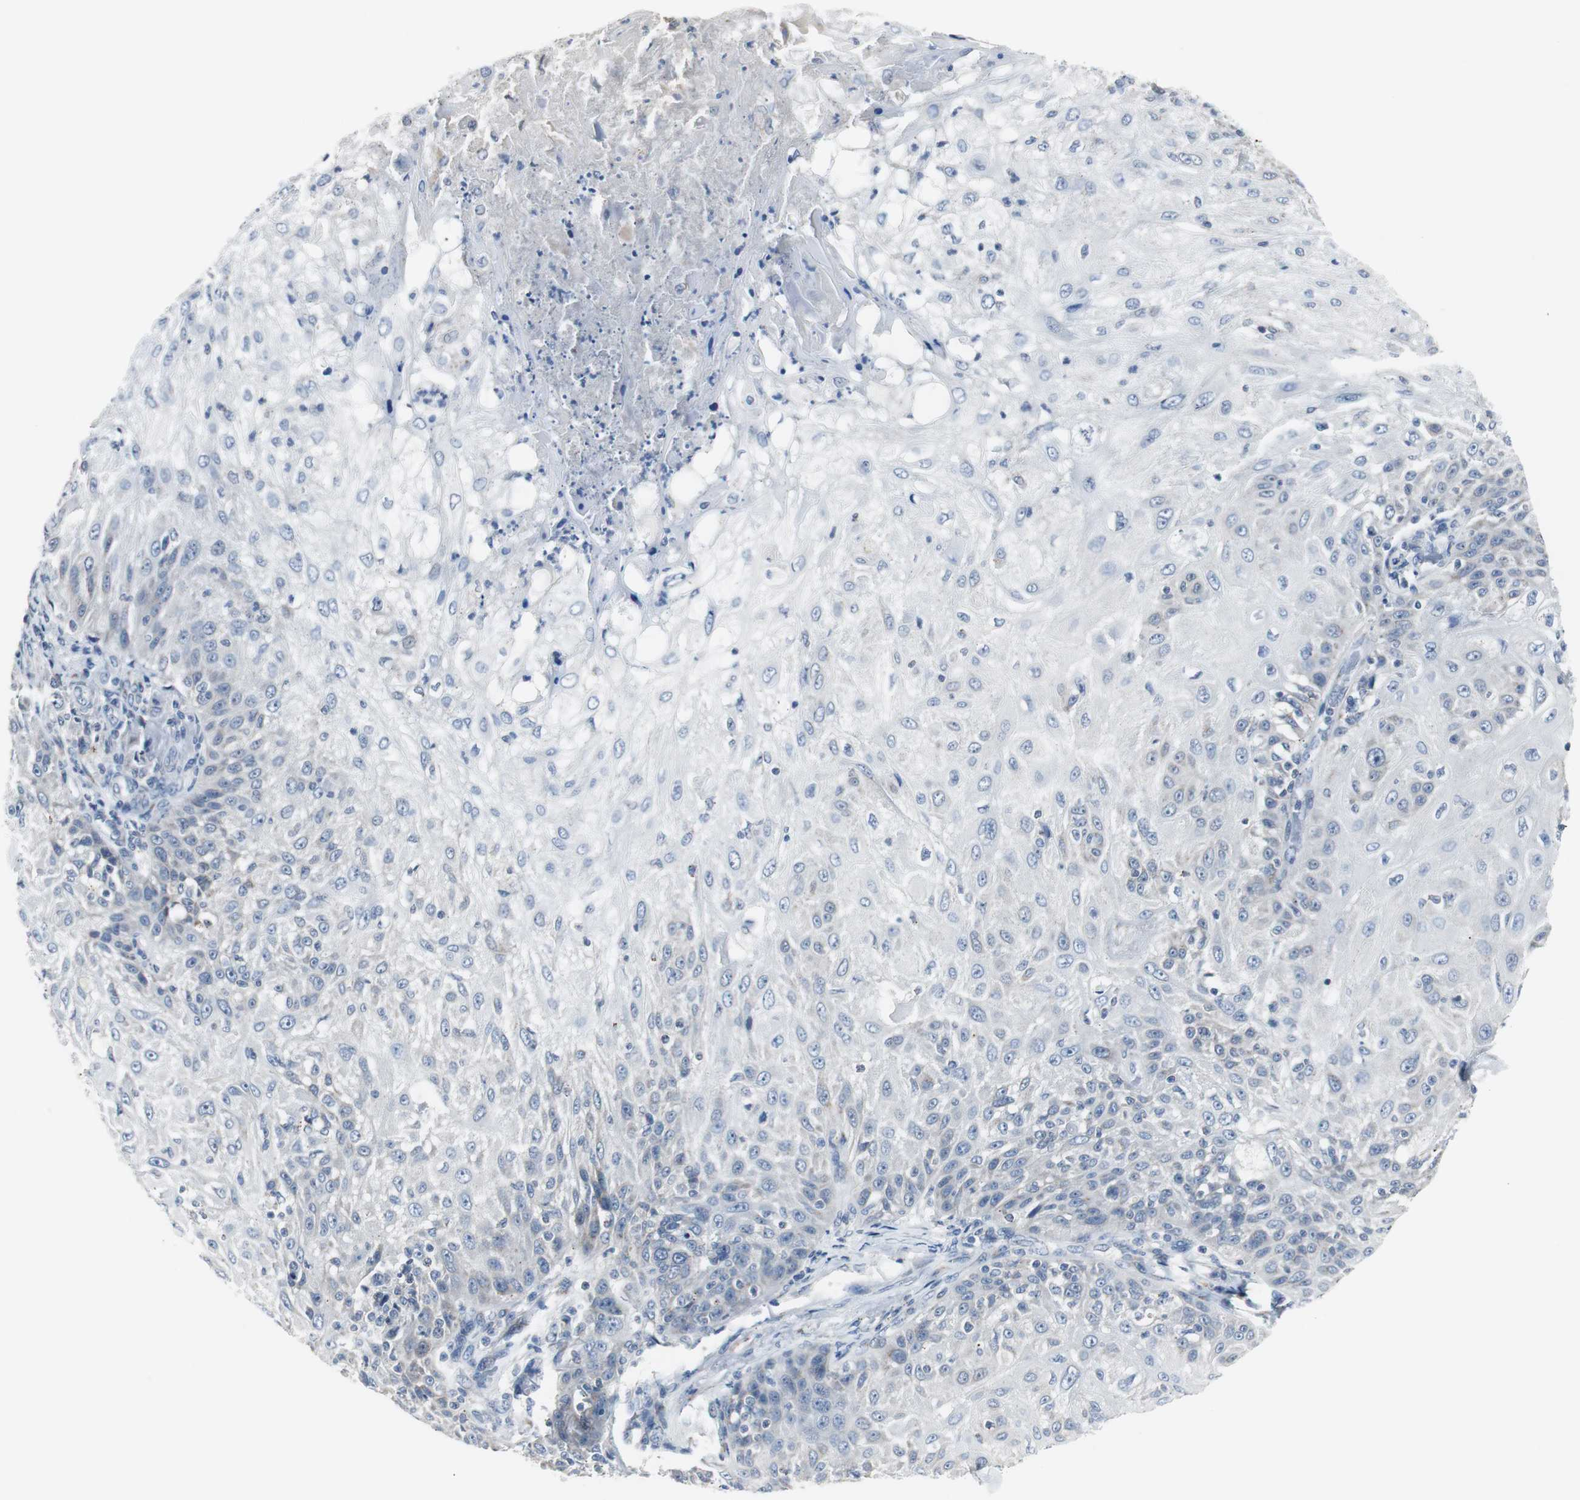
{"staining": {"intensity": "negative", "quantity": "none", "location": "none"}, "tissue": "skin cancer", "cell_type": "Tumor cells", "image_type": "cancer", "snomed": [{"axis": "morphology", "description": "Normal tissue, NOS"}, {"axis": "morphology", "description": "Squamous cell carcinoma, NOS"}, {"axis": "topography", "description": "Skin"}], "caption": "The image displays no staining of tumor cells in skin cancer.", "gene": "SOX30", "patient": {"sex": "female", "age": 83}}